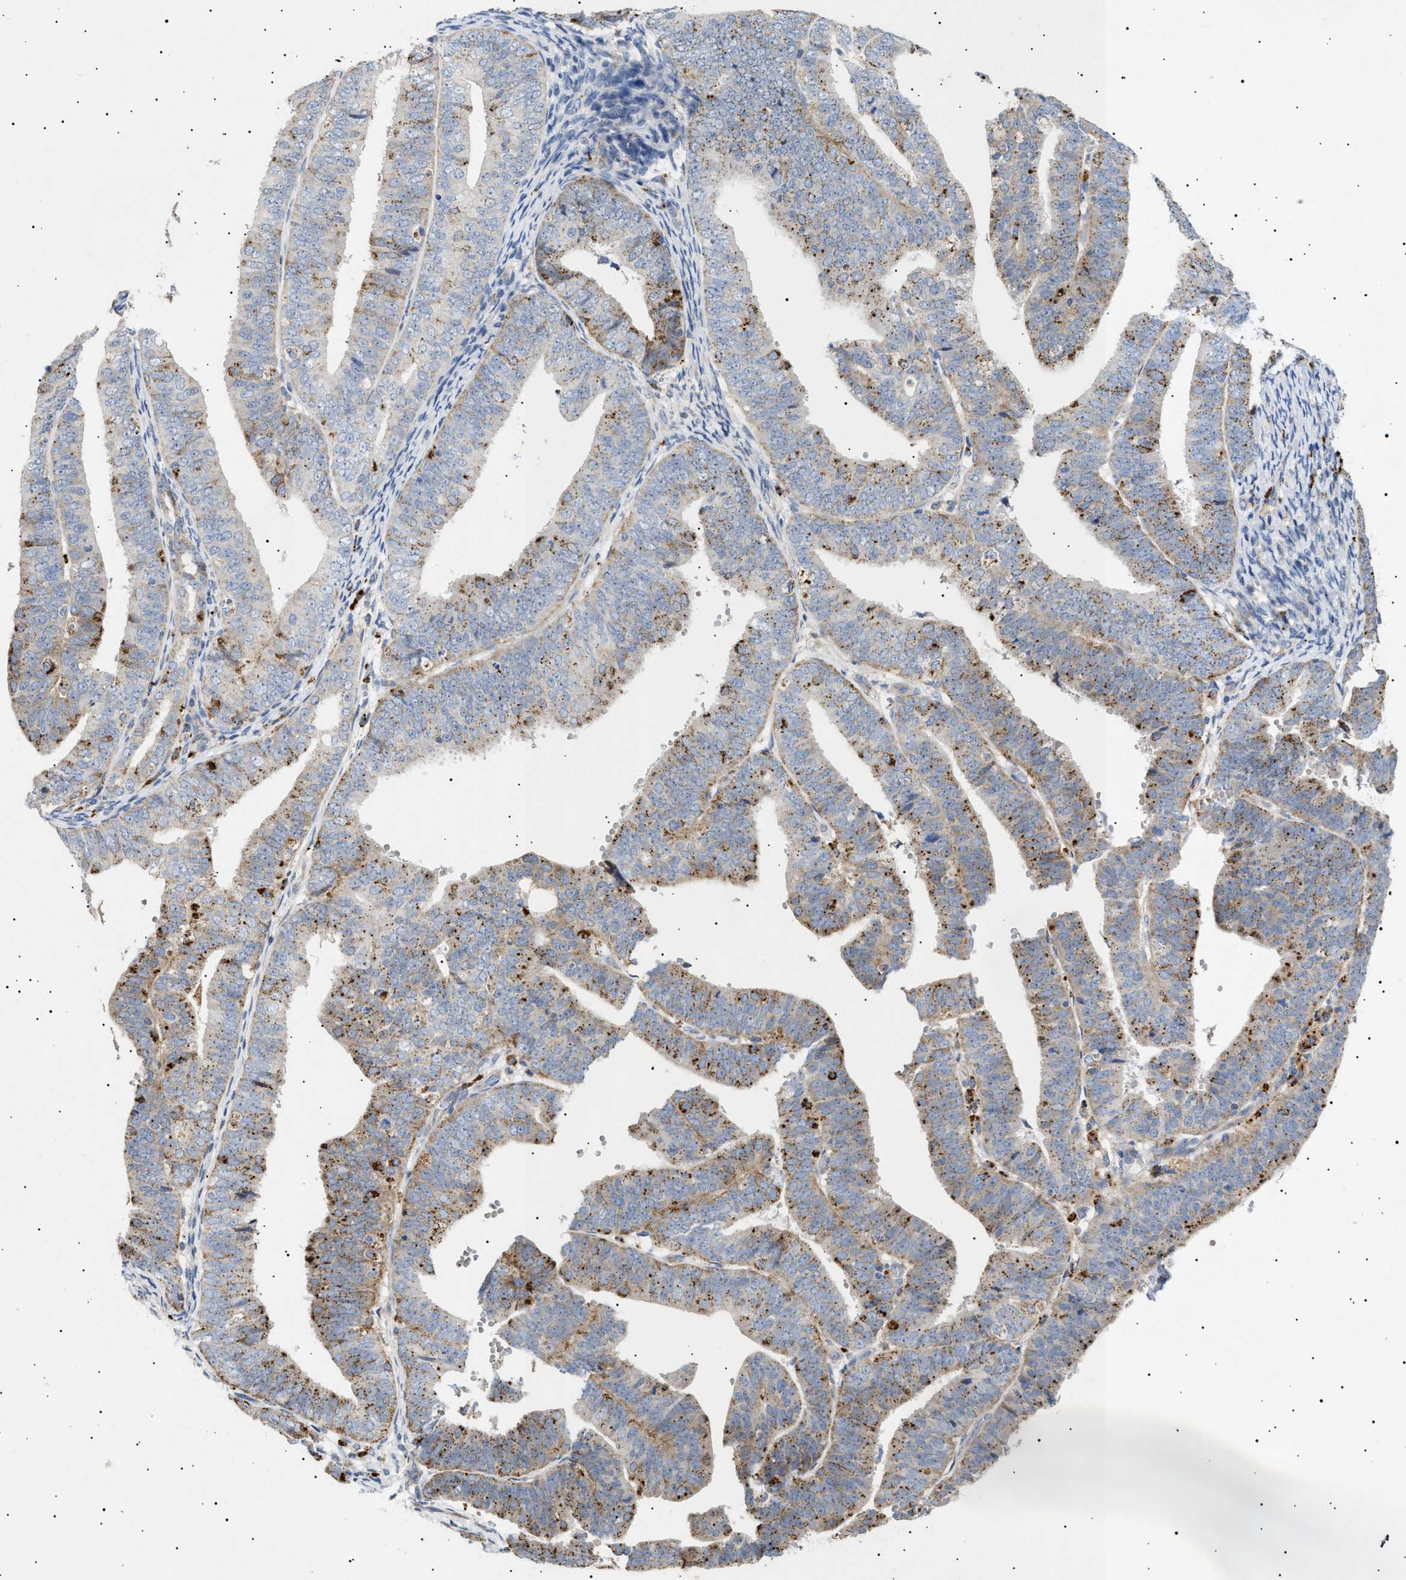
{"staining": {"intensity": "moderate", "quantity": ">75%", "location": "cytoplasmic/membranous"}, "tissue": "endometrial cancer", "cell_type": "Tumor cells", "image_type": "cancer", "snomed": [{"axis": "morphology", "description": "Adenocarcinoma, NOS"}, {"axis": "topography", "description": "Endometrium"}], "caption": "Tumor cells reveal medium levels of moderate cytoplasmic/membranous expression in about >75% of cells in endometrial cancer. Using DAB (brown) and hematoxylin (blue) stains, captured at high magnification using brightfield microscopy.", "gene": "SIRT5", "patient": {"sex": "female", "age": 63}}